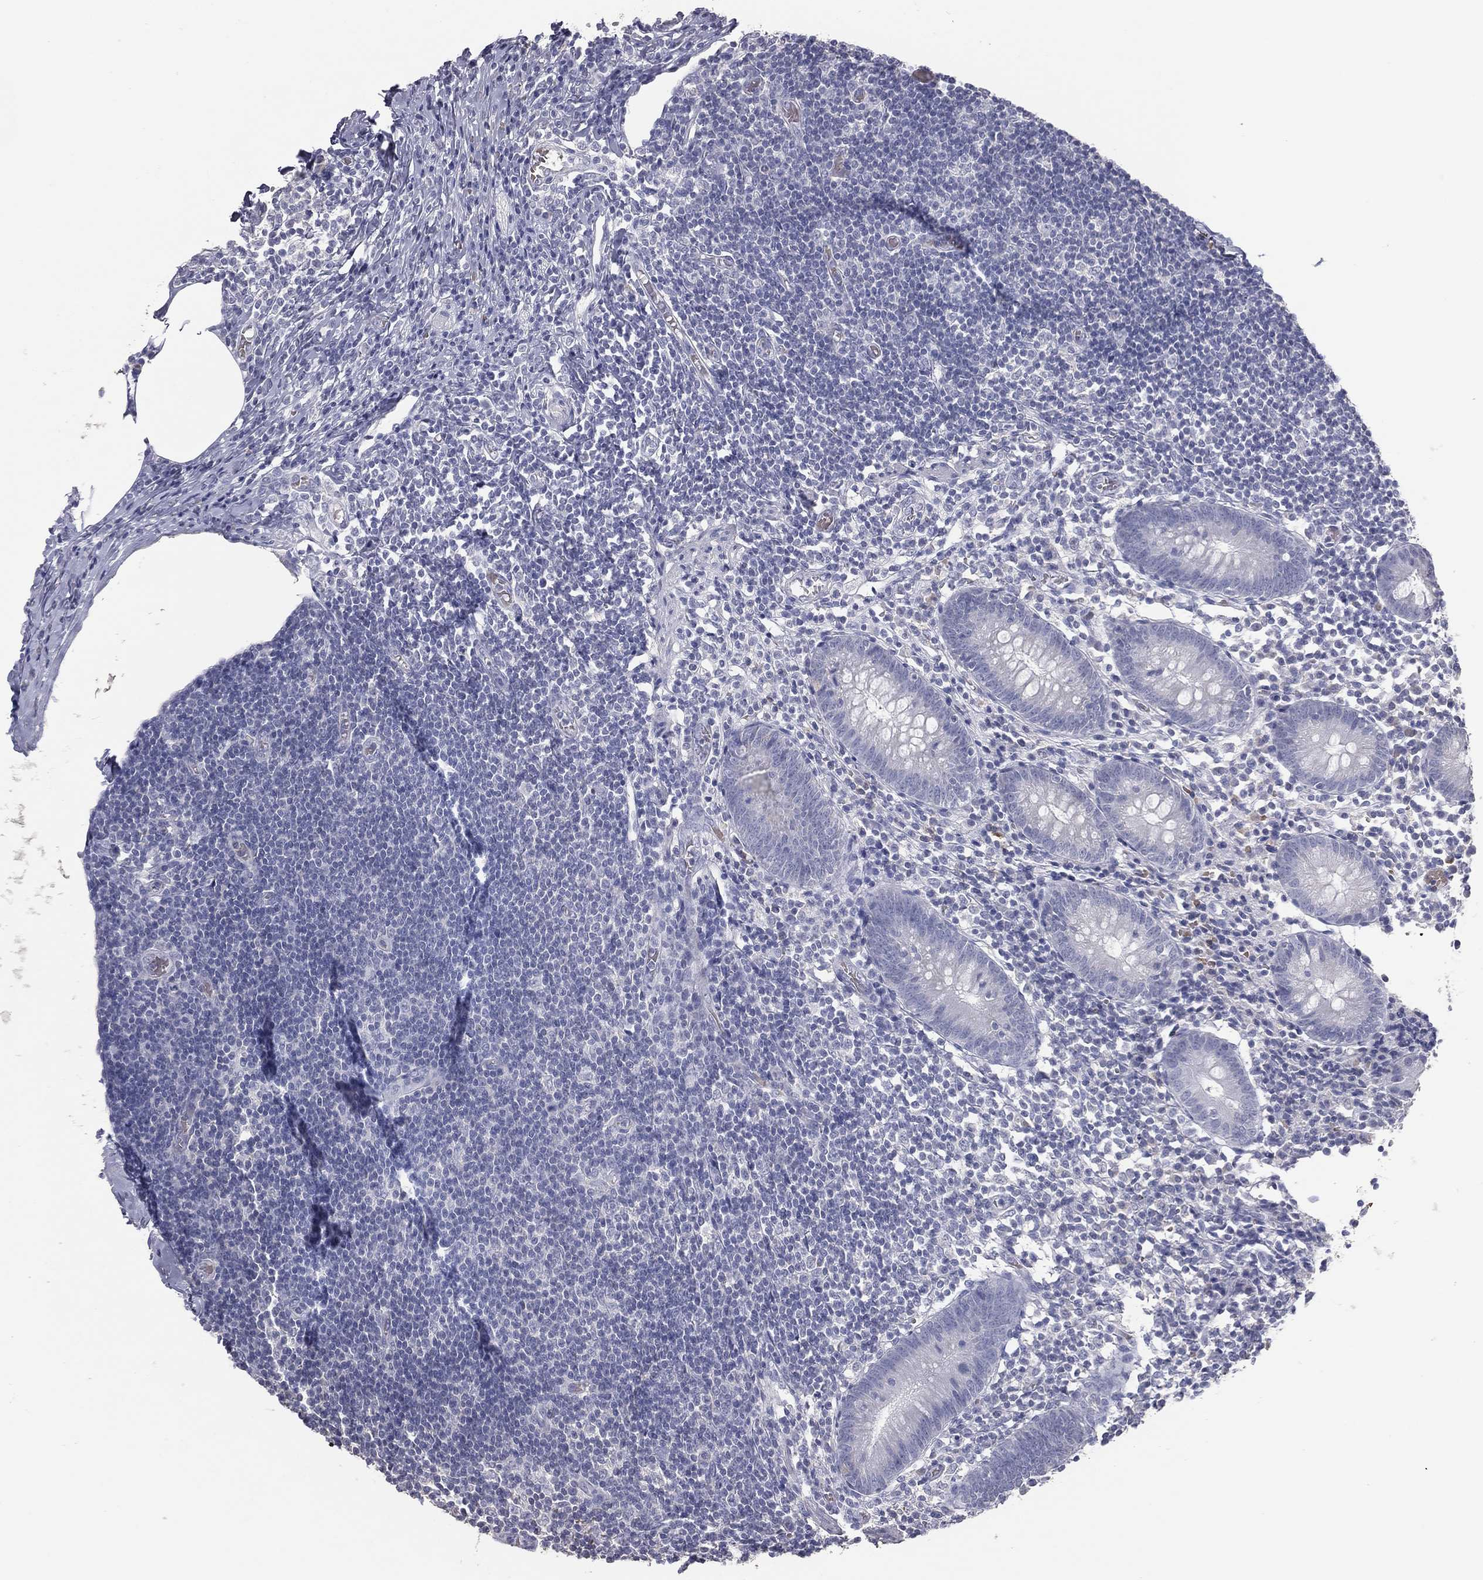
{"staining": {"intensity": "negative", "quantity": "none", "location": "none"}, "tissue": "appendix", "cell_type": "Glandular cells", "image_type": "normal", "snomed": [{"axis": "morphology", "description": "Normal tissue, NOS"}, {"axis": "topography", "description": "Appendix"}], "caption": "Appendix stained for a protein using IHC demonstrates no expression glandular cells.", "gene": "ESX1", "patient": {"sex": "female", "age": 40}}